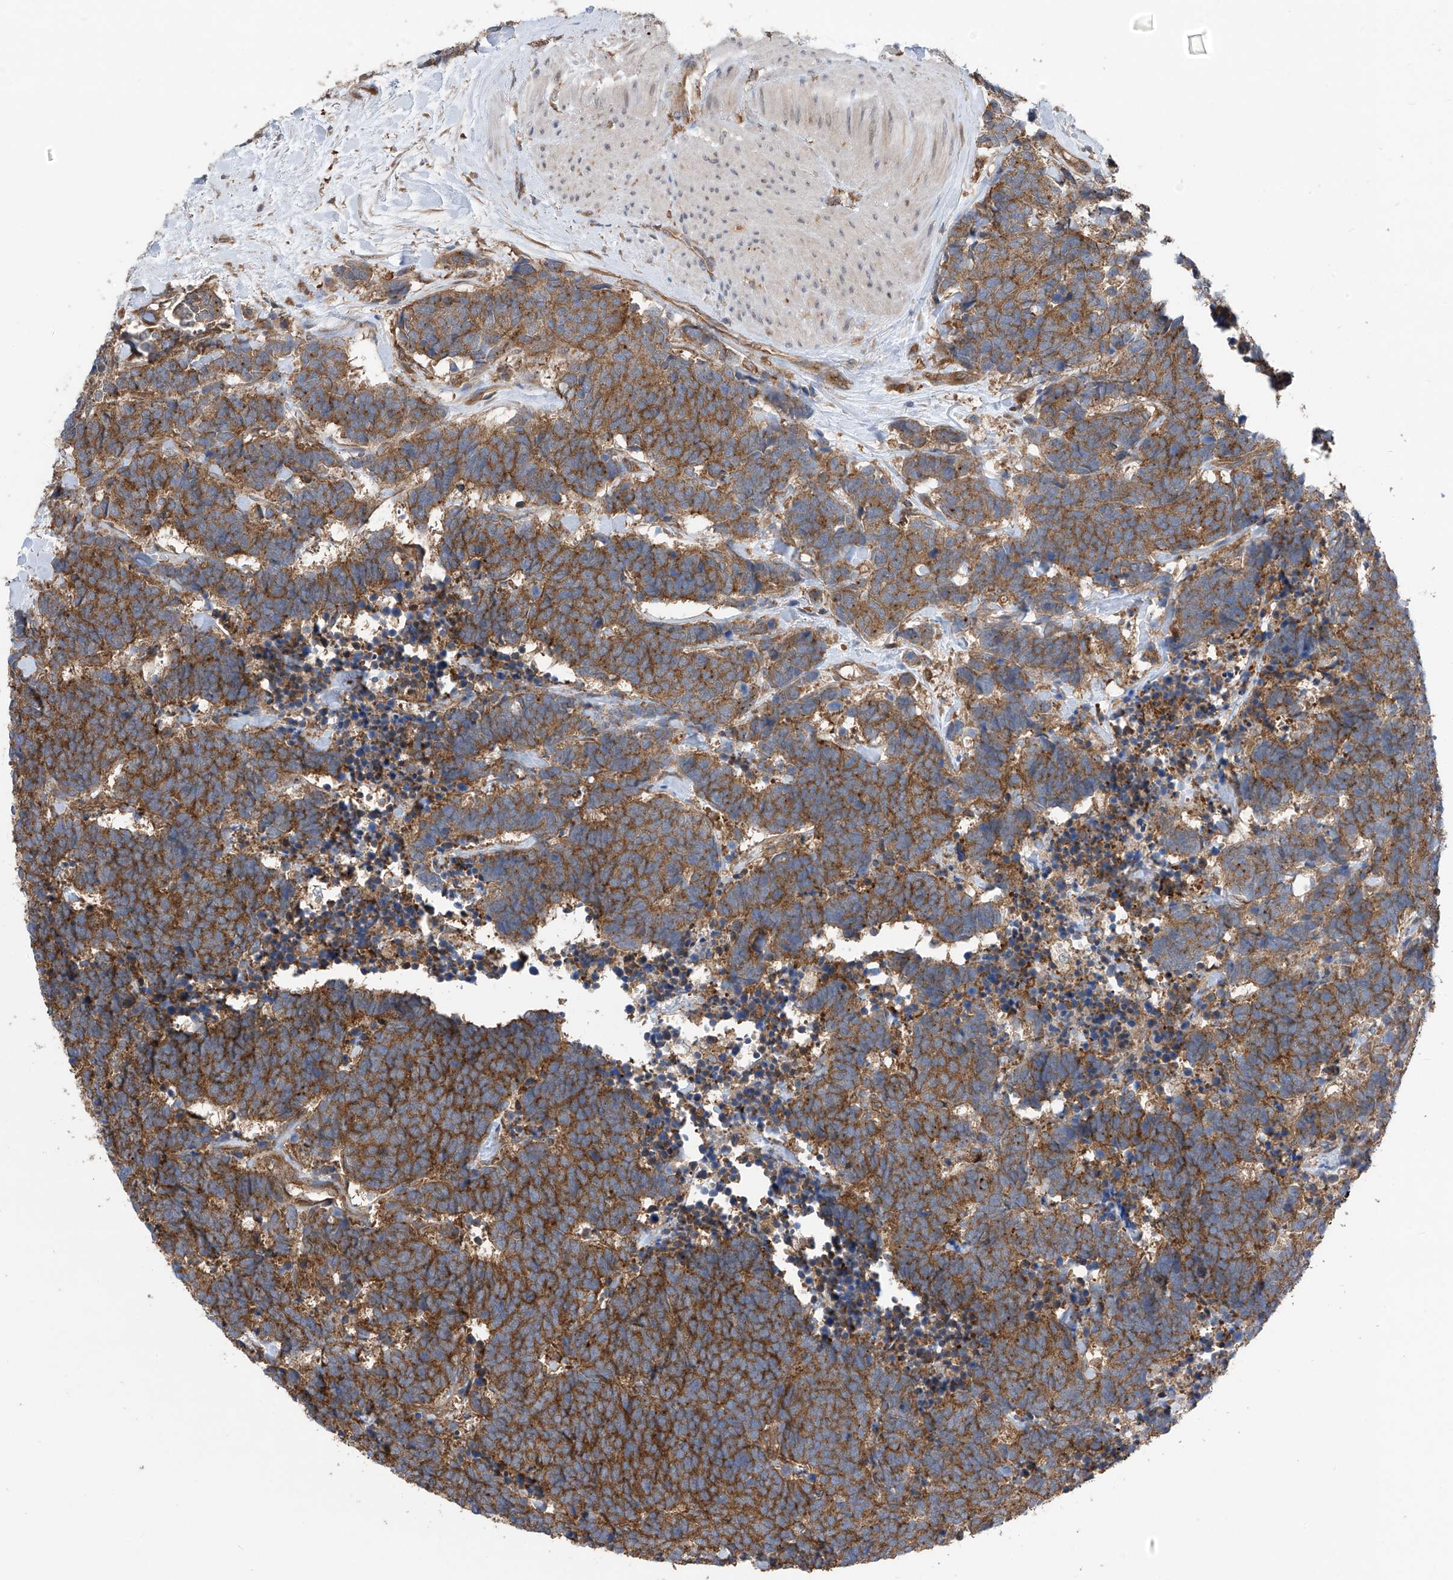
{"staining": {"intensity": "moderate", "quantity": ">75%", "location": "cytoplasmic/membranous"}, "tissue": "carcinoid", "cell_type": "Tumor cells", "image_type": "cancer", "snomed": [{"axis": "morphology", "description": "Carcinoma, NOS"}, {"axis": "morphology", "description": "Carcinoid, malignant, NOS"}, {"axis": "topography", "description": "Urinary bladder"}], "caption": "Tumor cells reveal moderate cytoplasmic/membranous staining in approximately >75% of cells in carcinoid (malignant). (brown staining indicates protein expression, while blue staining denotes nuclei).", "gene": "CHPF", "patient": {"sex": "male", "age": 57}}